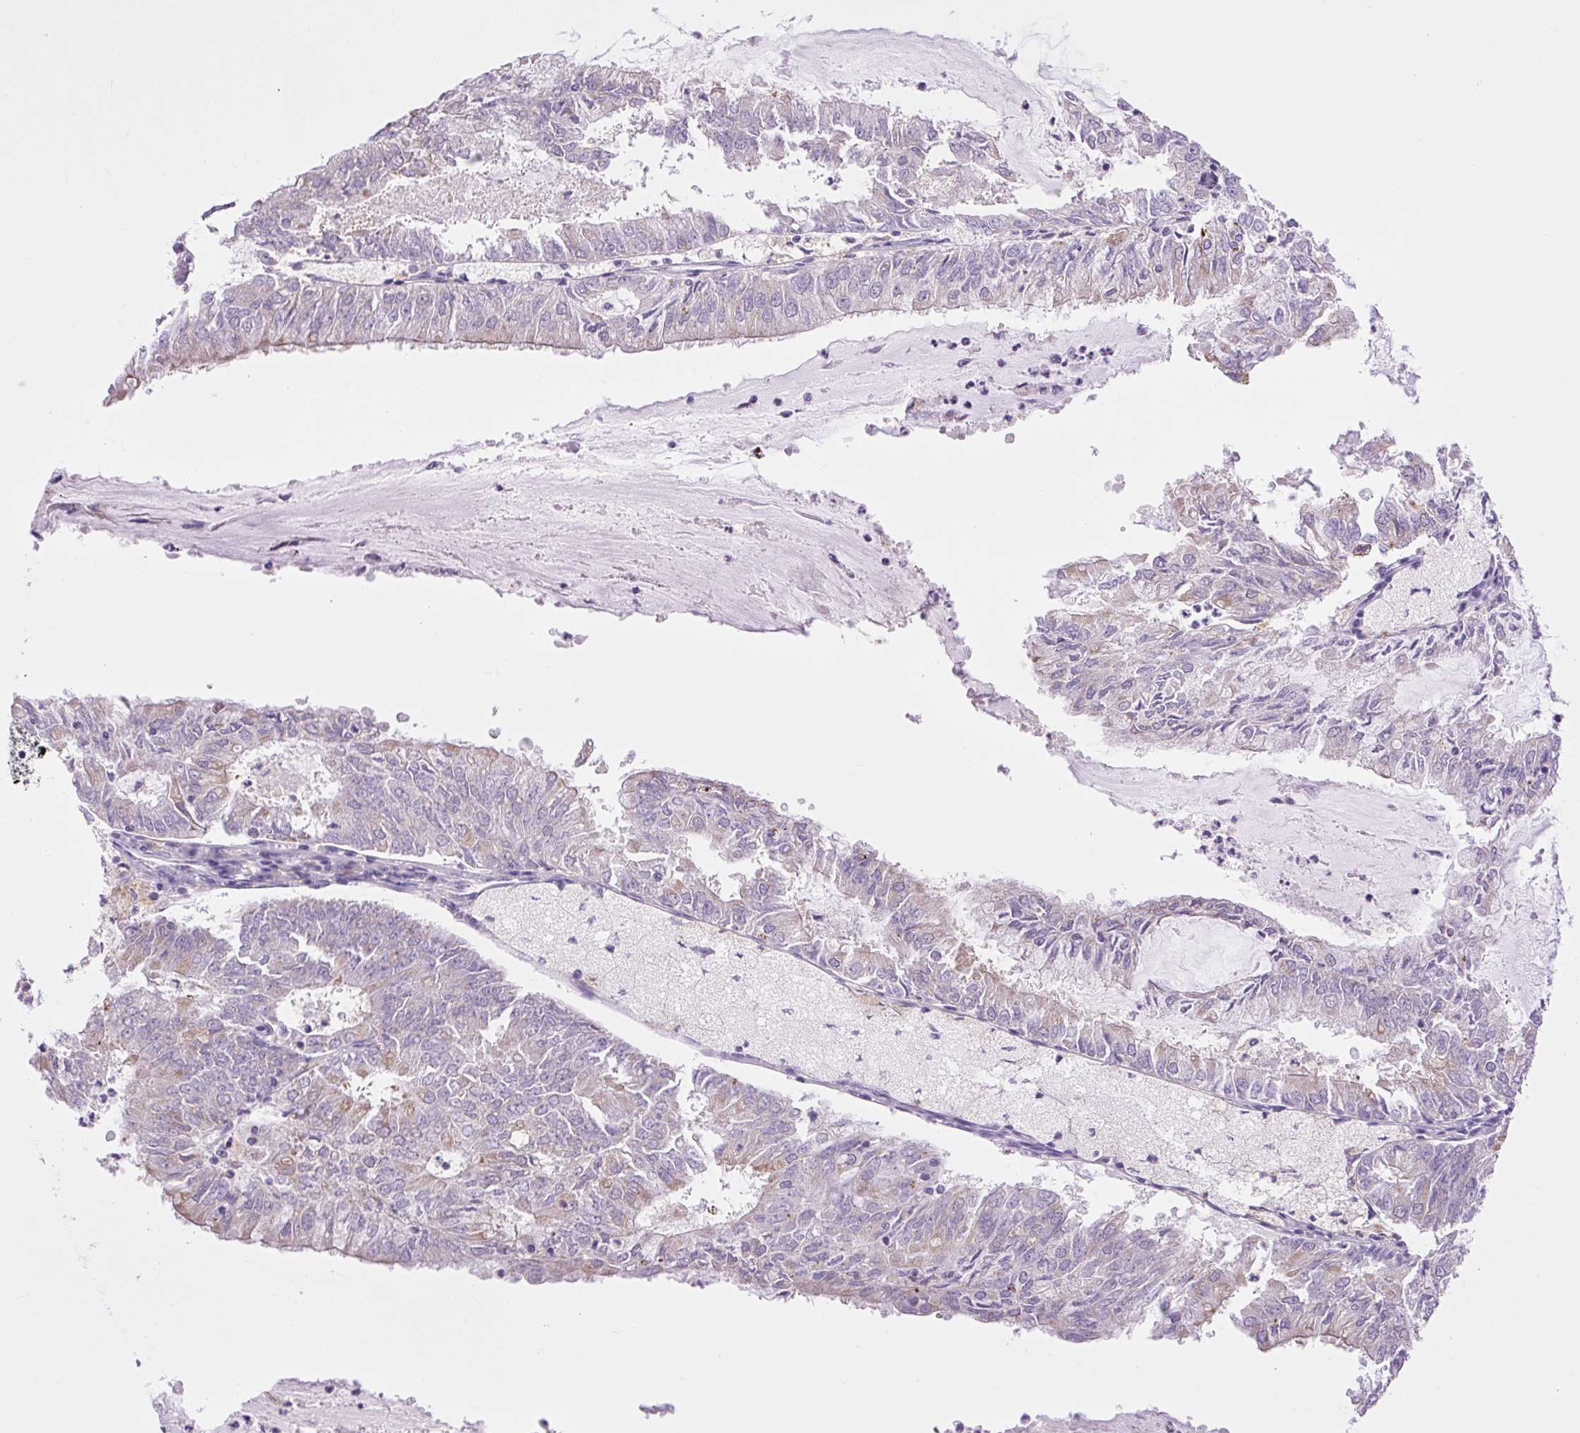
{"staining": {"intensity": "weak", "quantity": "<25%", "location": "cytoplasmic/membranous"}, "tissue": "endometrial cancer", "cell_type": "Tumor cells", "image_type": "cancer", "snomed": [{"axis": "morphology", "description": "Adenocarcinoma, NOS"}, {"axis": "topography", "description": "Endometrium"}], "caption": "There is no significant staining in tumor cells of endometrial cancer (adenocarcinoma).", "gene": "RNASE10", "patient": {"sex": "female", "age": 57}}